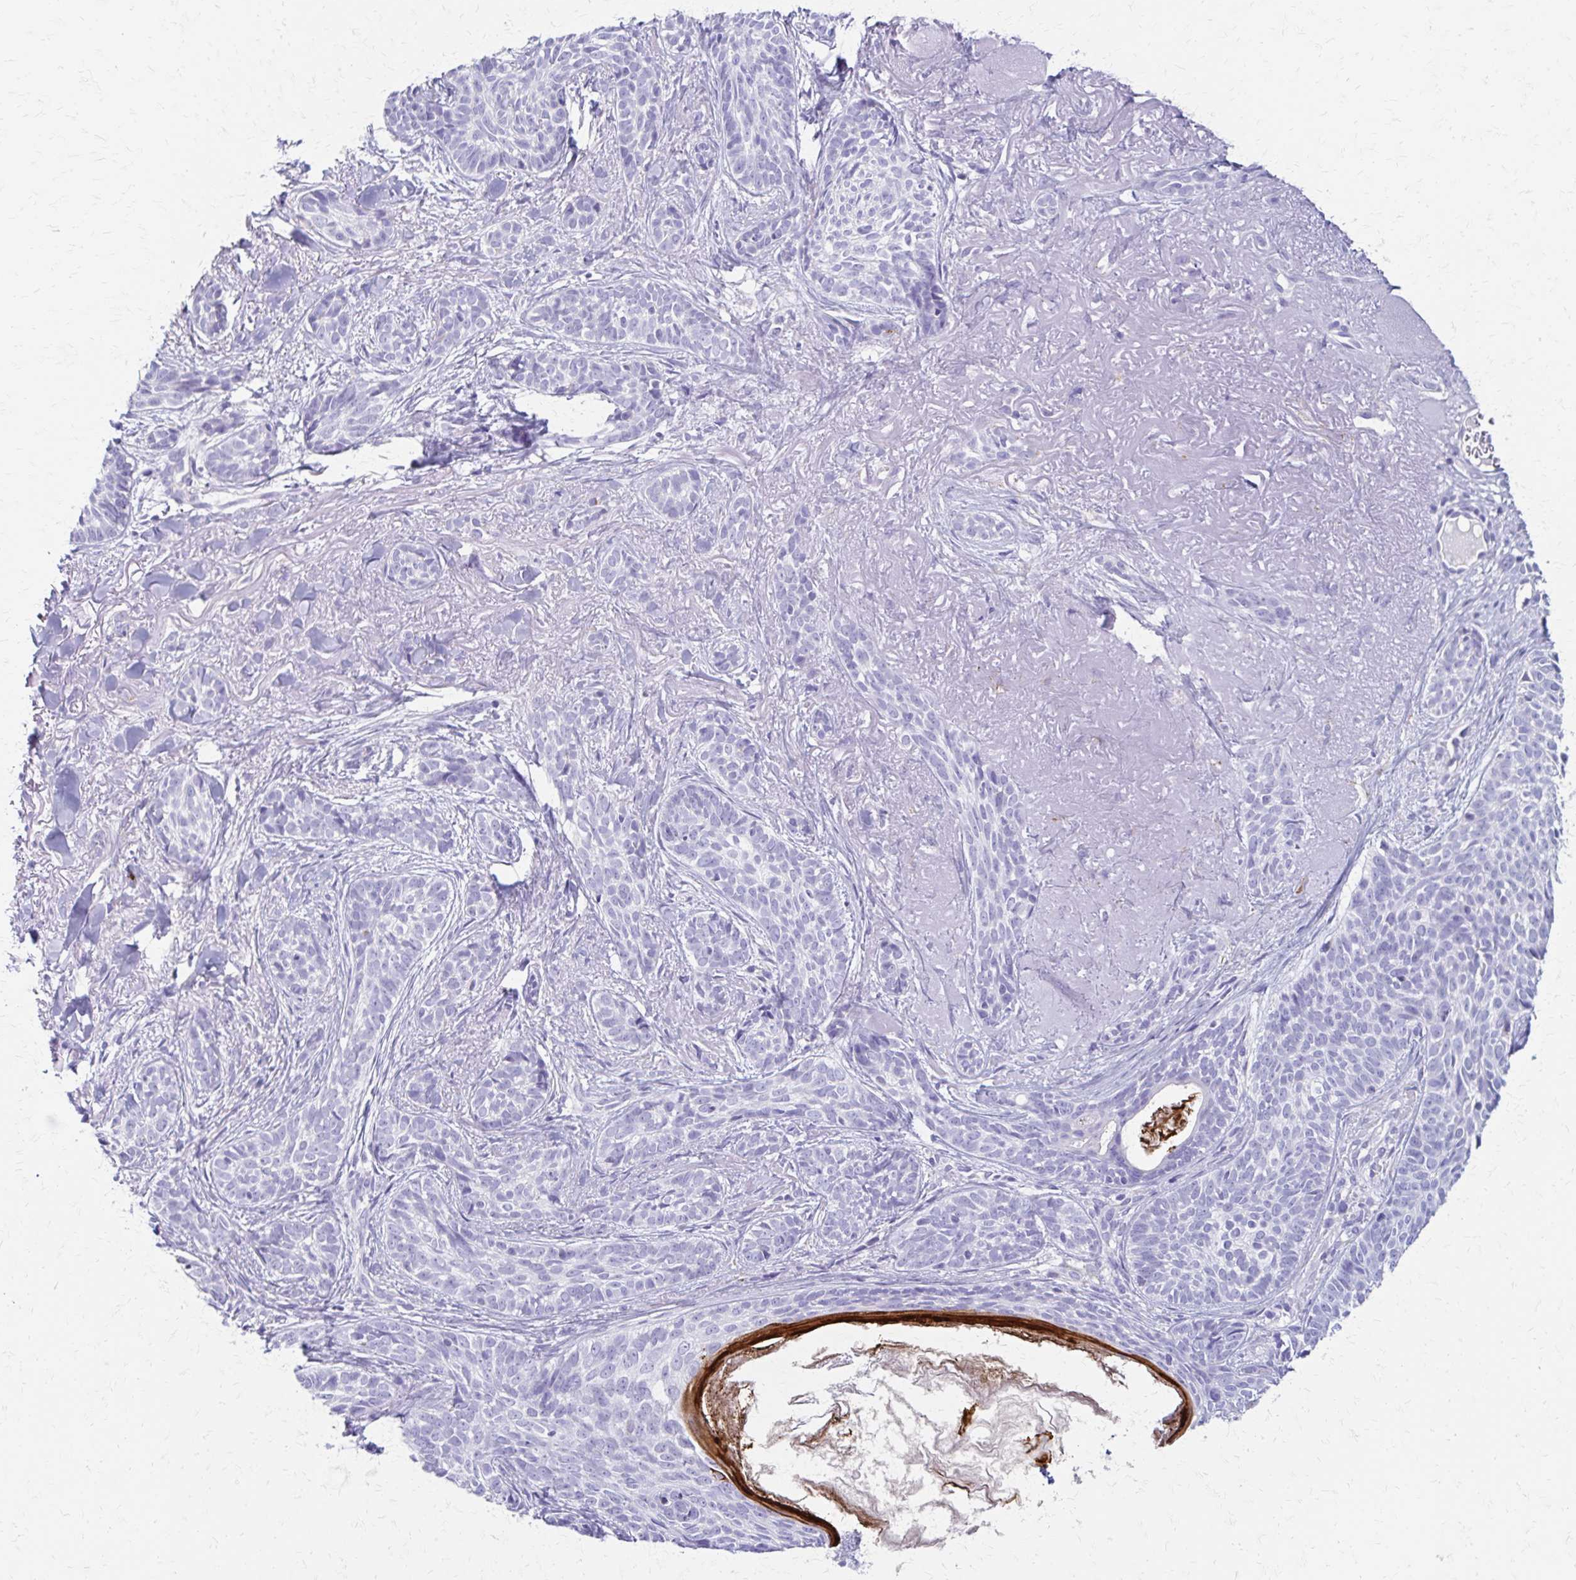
{"staining": {"intensity": "negative", "quantity": "none", "location": "none"}, "tissue": "skin cancer", "cell_type": "Tumor cells", "image_type": "cancer", "snomed": [{"axis": "morphology", "description": "Basal cell carcinoma"}, {"axis": "morphology", "description": "BCC, high aggressive"}, {"axis": "topography", "description": "Skin"}], "caption": "Photomicrograph shows no significant protein positivity in tumor cells of bcc,  high aggressive (skin). (DAB immunohistochemistry, high magnification).", "gene": "ZSCAN5B", "patient": {"sex": "female", "age": 79}}